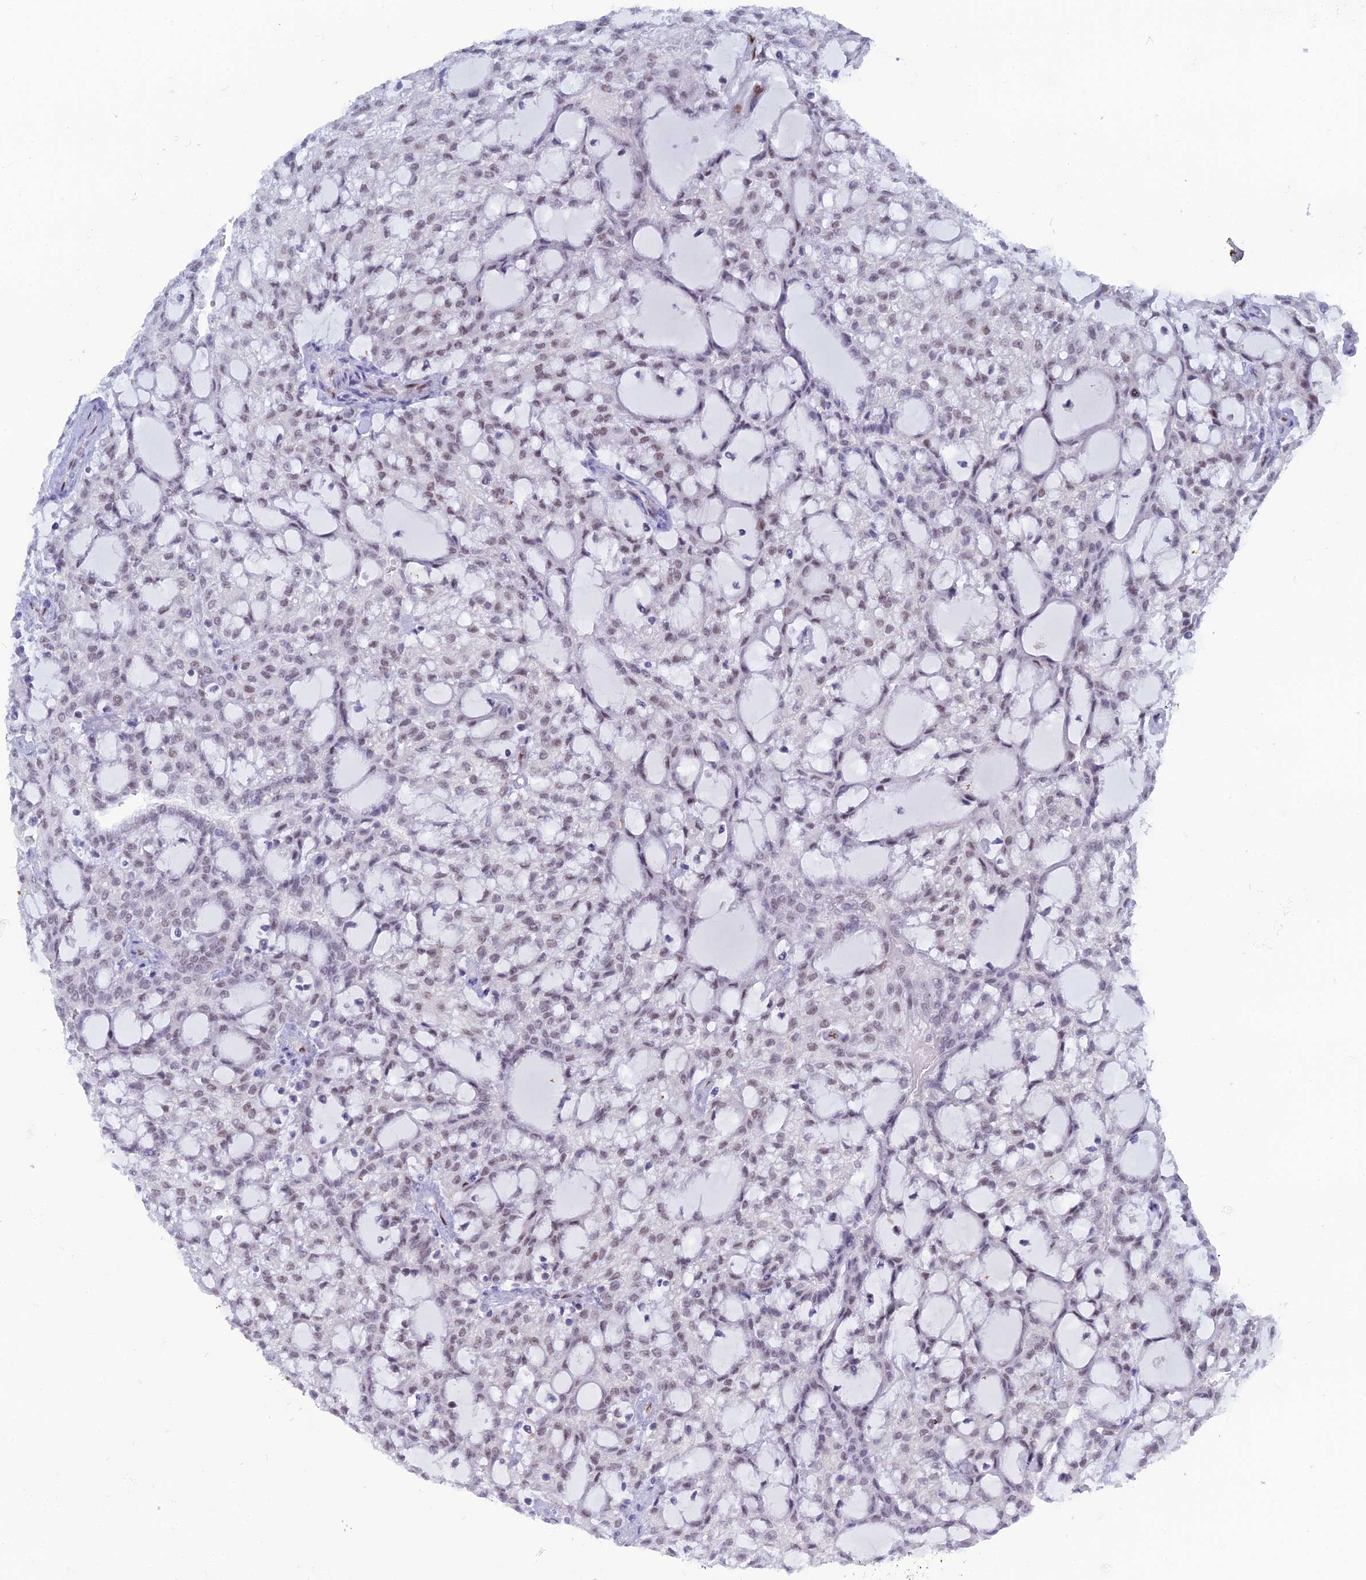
{"staining": {"intensity": "negative", "quantity": "none", "location": "none"}, "tissue": "renal cancer", "cell_type": "Tumor cells", "image_type": "cancer", "snomed": [{"axis": "morphology", "description": "Adenocarcinoma, NOS"}, {"axis": "topography", "description": "Kidney"}], "caption": "A photomicrograph of renal adenocarcinoma stained for a protein exhibits no brown staining in tumor cells.", "gene": "NOL4L", "patient": {"sex": "male", "age": 63}}